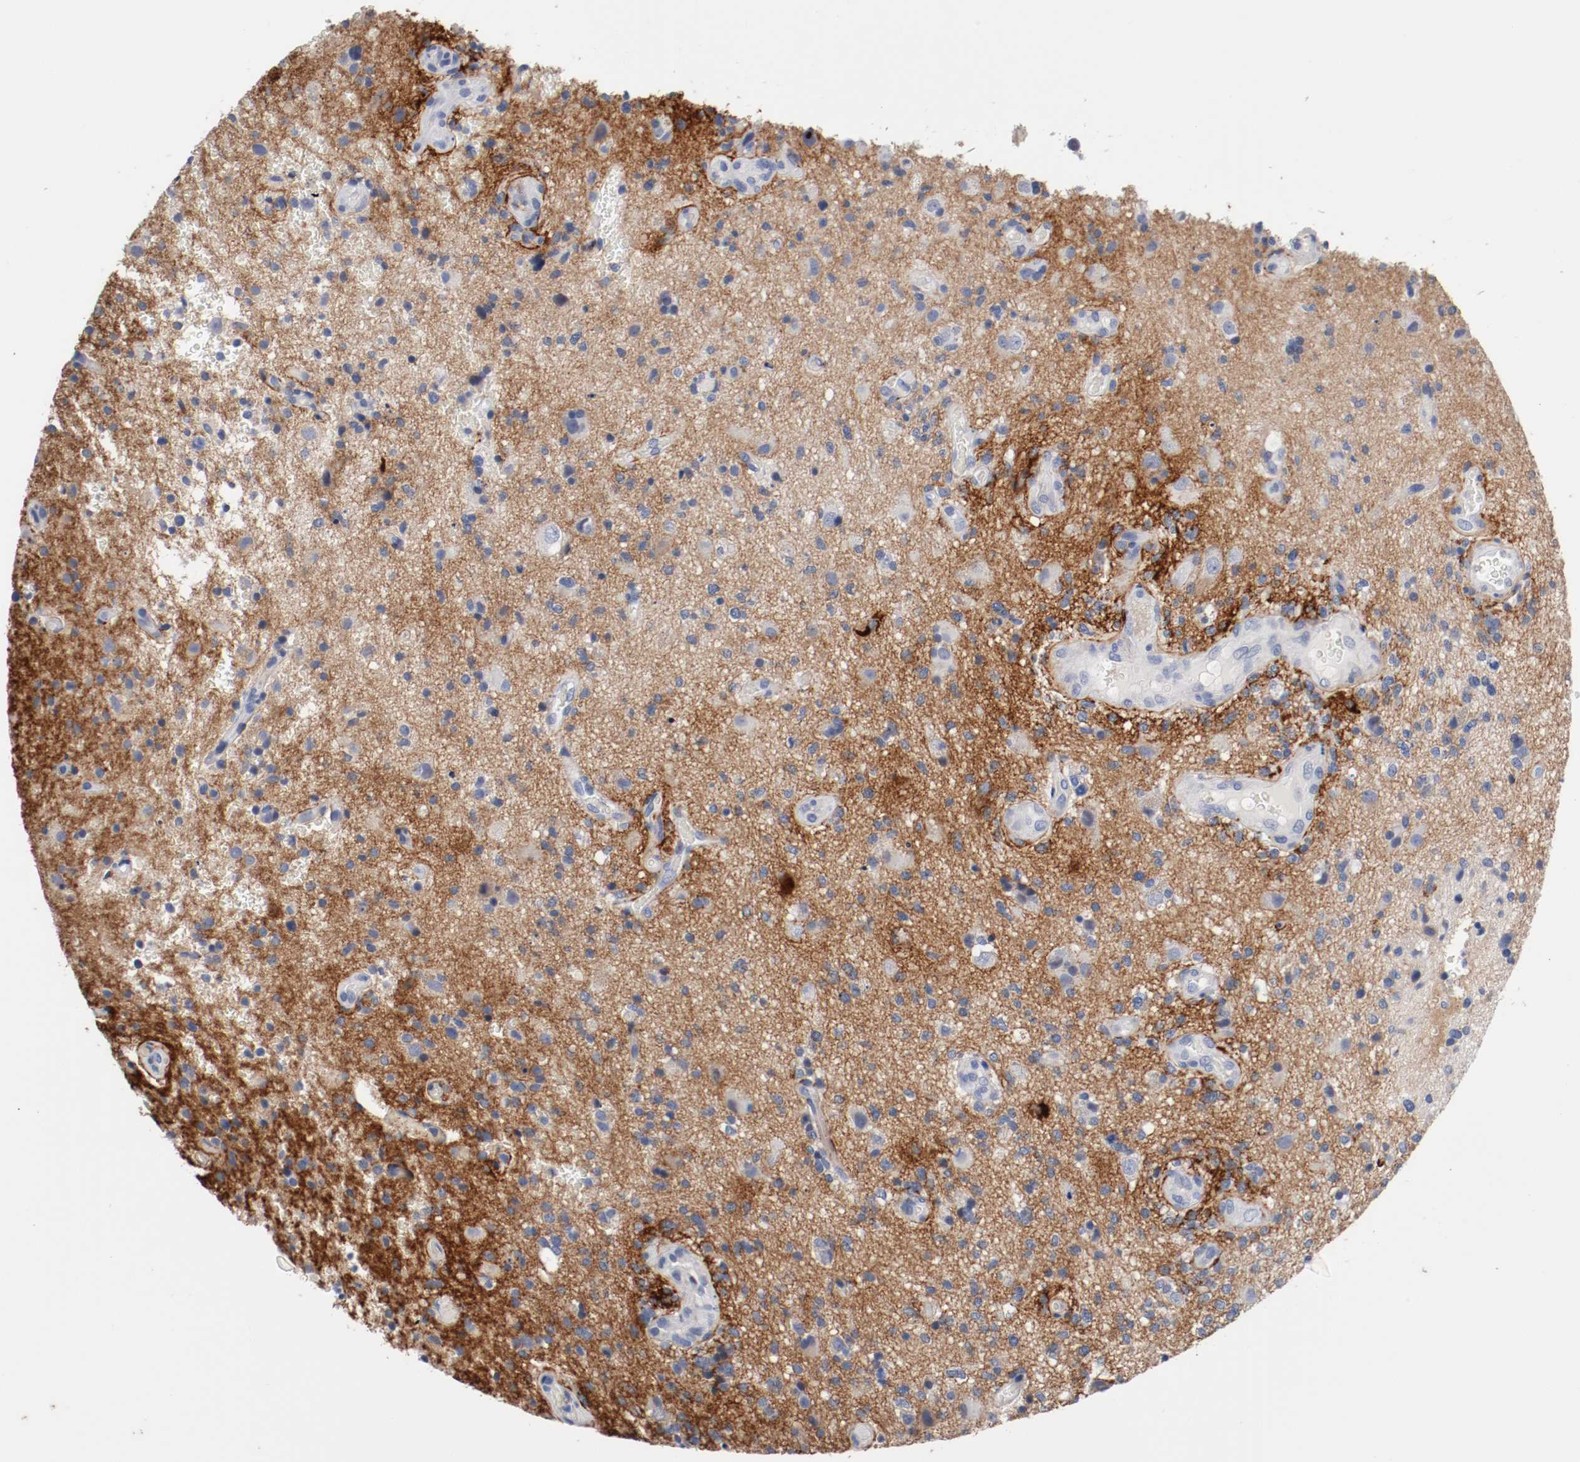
{"staining": {"intensity": "moderate", "quantity": "25%-75%", "location": "cytoplasmic/membranous"}, "tissue": "glioma", "cell_type": "Tumor cells", "image_type": "cancer", "snomed": [{"axis": "morphology", "description": "Normal tissue, NOS"}, {"axis": "morphology", "description": "Glioma, malignant, High grade"}, {"axis": "topography", "description": "Cerebral cortex"}], "caption": "High-grade glioma (malignant) stained for a protein exhibits moderate cytoplasmic/membranous positivity in tumor cells. The protein is stained brown, and the nuclei are stained in blue (DAB IHC with brightfield microscopy, high magnification).", "gene": "TNC", "patient": {"sex": "male", "age": 75}}